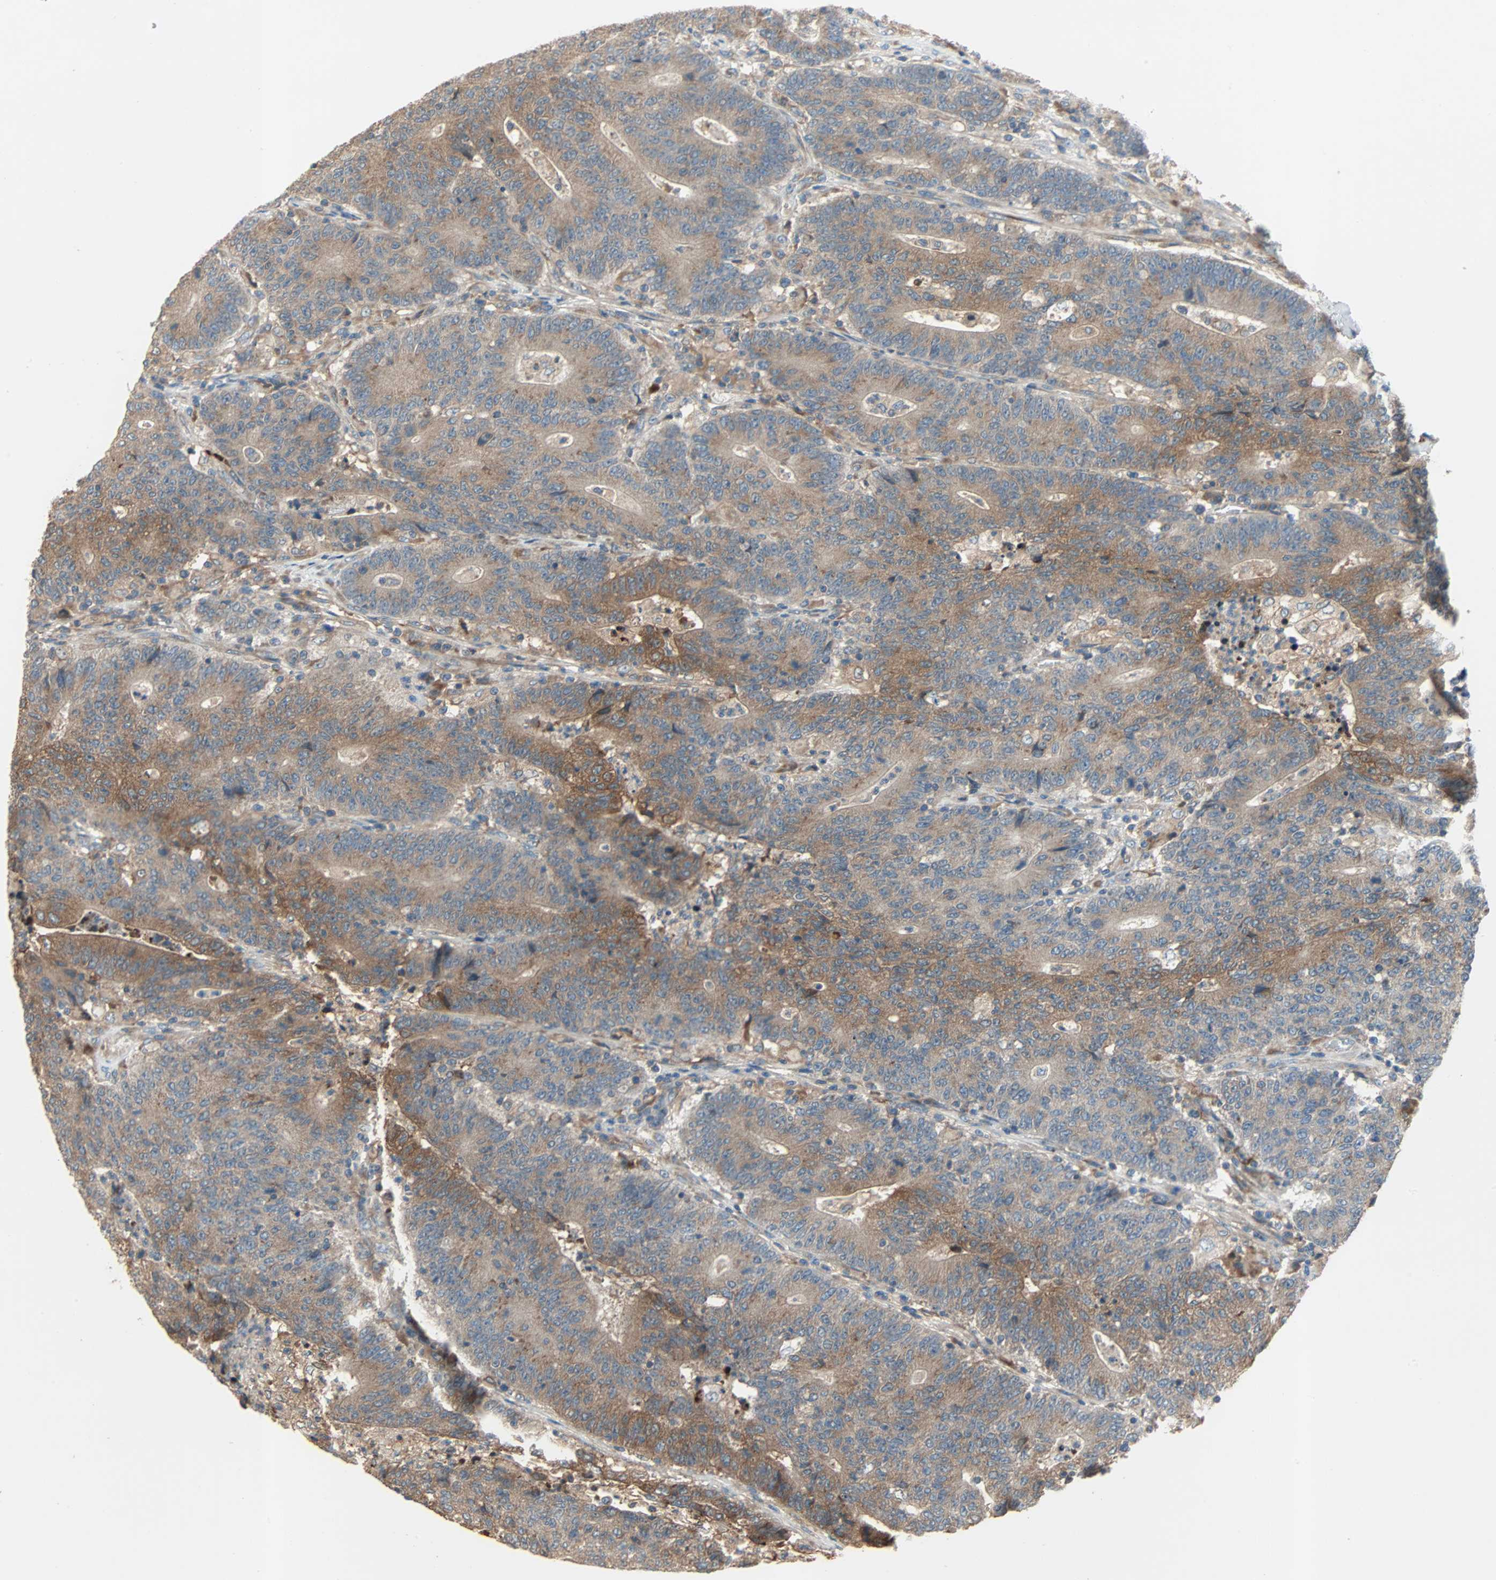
{"staining": {"intensity": "moderate", "quantity": ">75%", "location": "cytoplasmic/membranous"}, "tissue": "colorectal cancer", "cell_type": "Tumor cells", "image_type": "cancer", "snomed": [{"axis": "morphology", "description": "Normal tissue, NOS"}, {"axis": "morphology", "description": "Adenocarcinoma, NOS"}, {"axis": "topography", "description": "Colon"}], "caption": "Immunohistochemistry (IHC) staining of colorectal cancer (adenocarcinoma), which exhibits medium levels of moderate cytoplasmic/membranous expression in about >75% of tumor cells indicating moderate cytoplasmic/membranous protein positivity. The staining was performed using DAB (brown) for protein detection and nuclei were counterstained in hematoxylin (blue).", "gene": "XYLT1", "patient": {"sex": "female", "age": 75}}